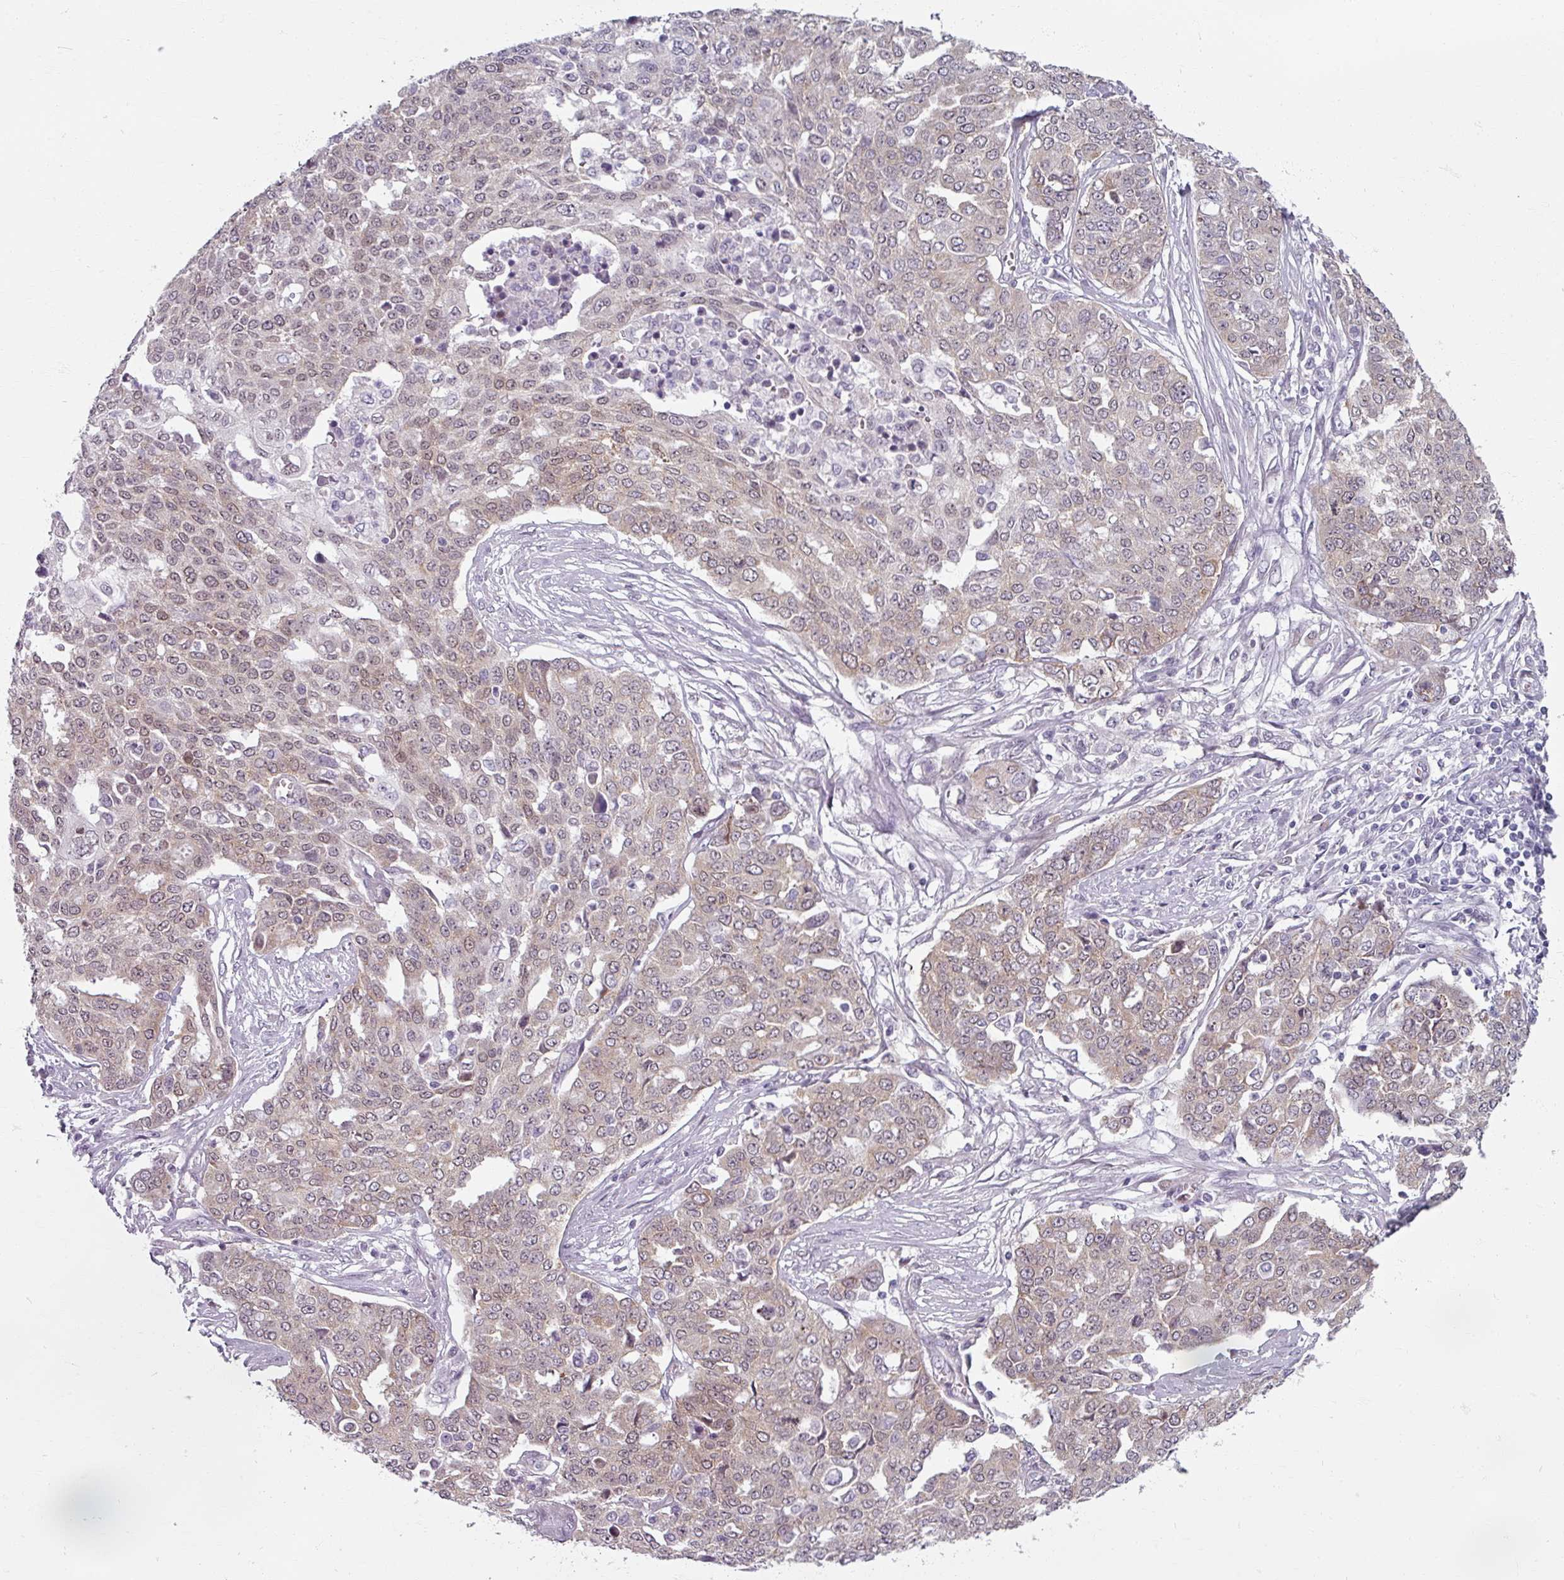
{"staining": {"intensity": "weak", "quantity": "25%-75%", "location": "cytoplasmic/membranous,nuclear"}, "tissue": "ovarian cancer", "cell_type": "Tumor cells", "image_type": "cancer", "snomed": [{"axis": "morphology", "description": "Cystadenocarcinoma, serous, NOS"}, {"axis": "topography", "description": "Soft tissue"}, {"axis": "topography", "description": "Ovary"}], "caption": "High-power microscopy captured an immunohistochemistry (IHC) photomicrograph of ovarian cancer (serous cystadenocarcinoma), revealing weak cytoplasmic/membranous and nuclear positivity in about 25%-75% of tumor cells.", "gene": "RIPOR3", "patient": {"sex": "female", "age": 57}}